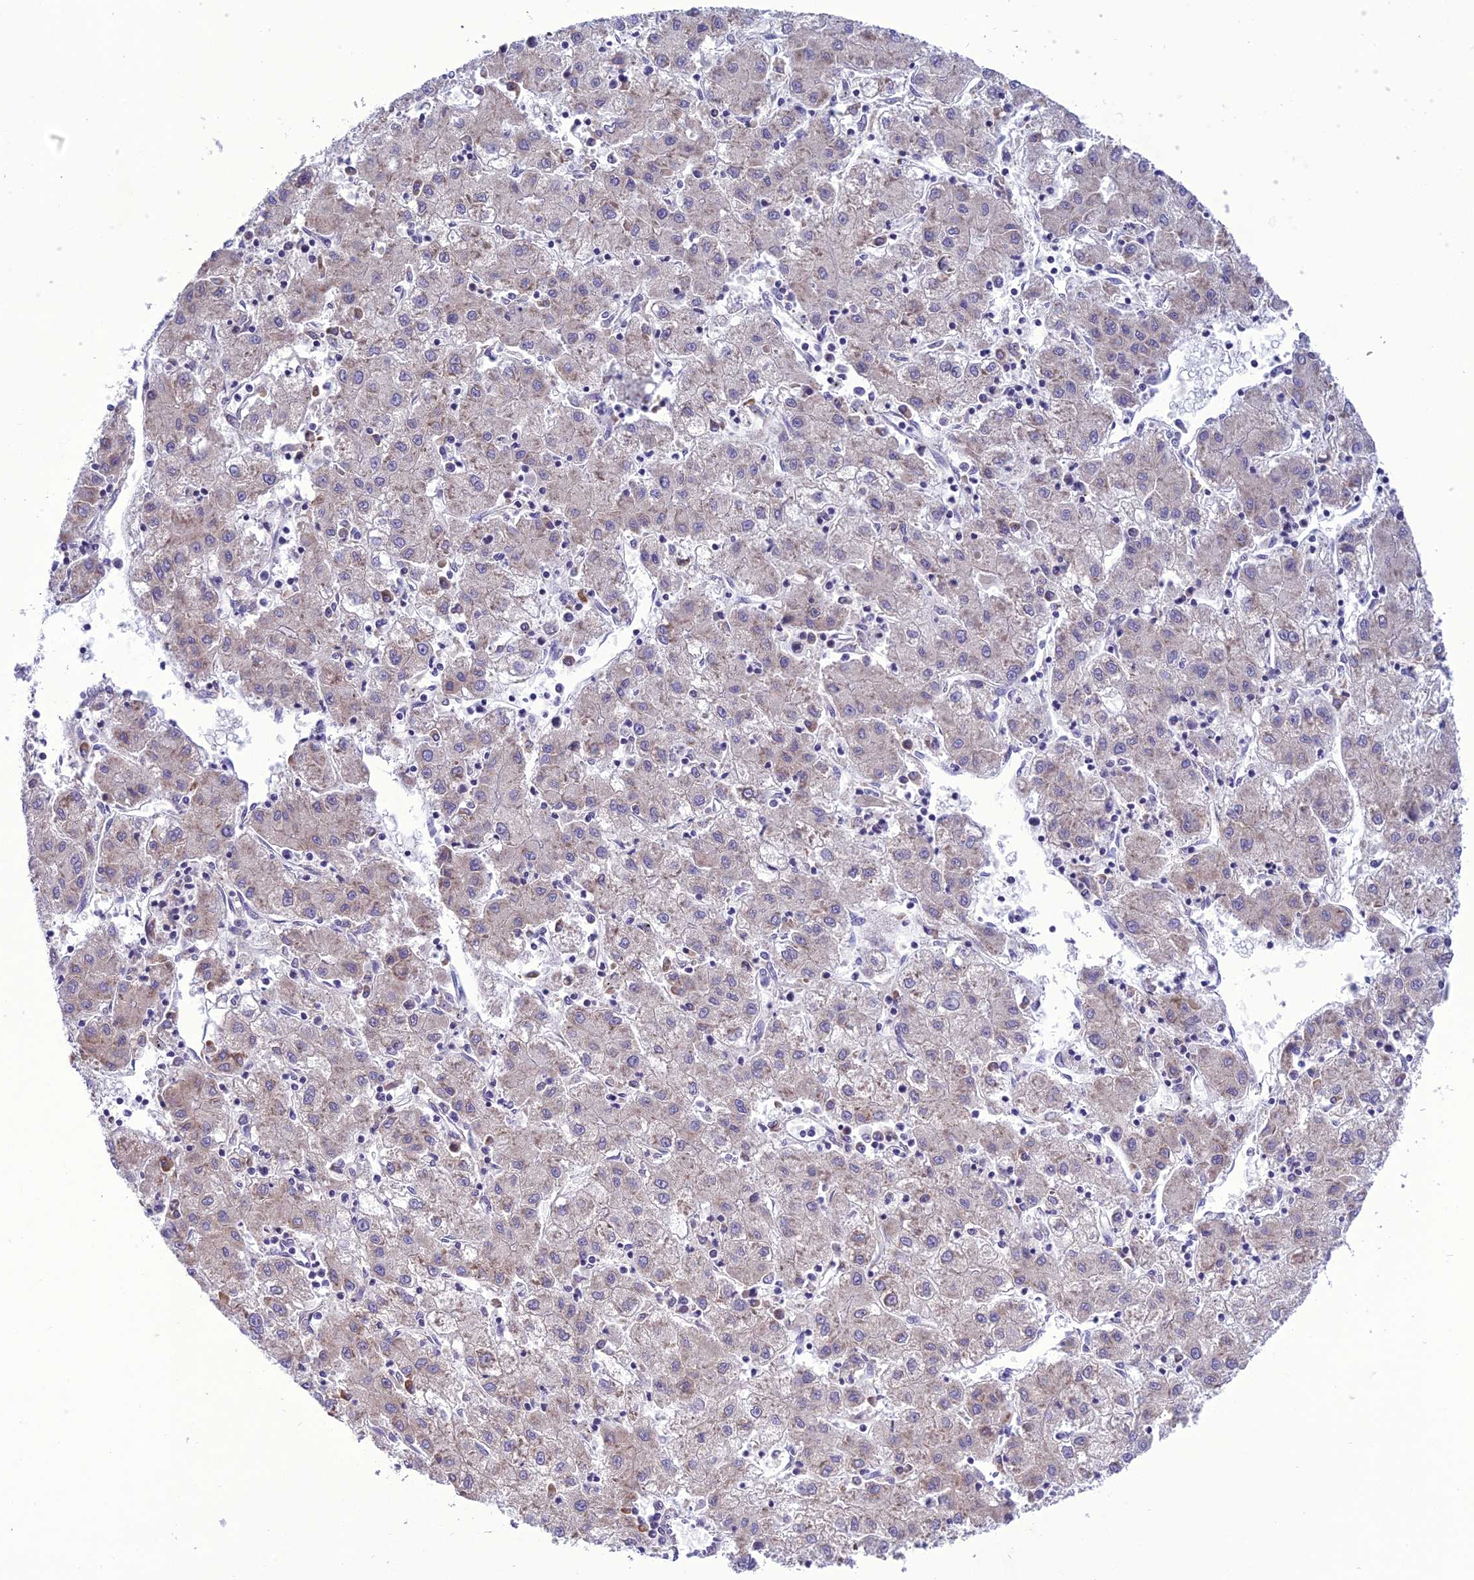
{"staining": {"intensity": "weak", "quantity": "<25%", "location": "cytoplasmic/membranous"}, "tissue": "liver cancer", "cell_type": "Tumor cells", "image_type": "cancer", "snomed": [{"axis": "morphology", "description": "Carcinoma, Hepatocellular, NOS"}, {"axis": "topography", "description": "Liver"}], "caption": "Tumor cells show no significant expression in liver hepatocellular carcinoma.", "gene": "NEURL2", "patient": {"sex": "male", "age": 72}}